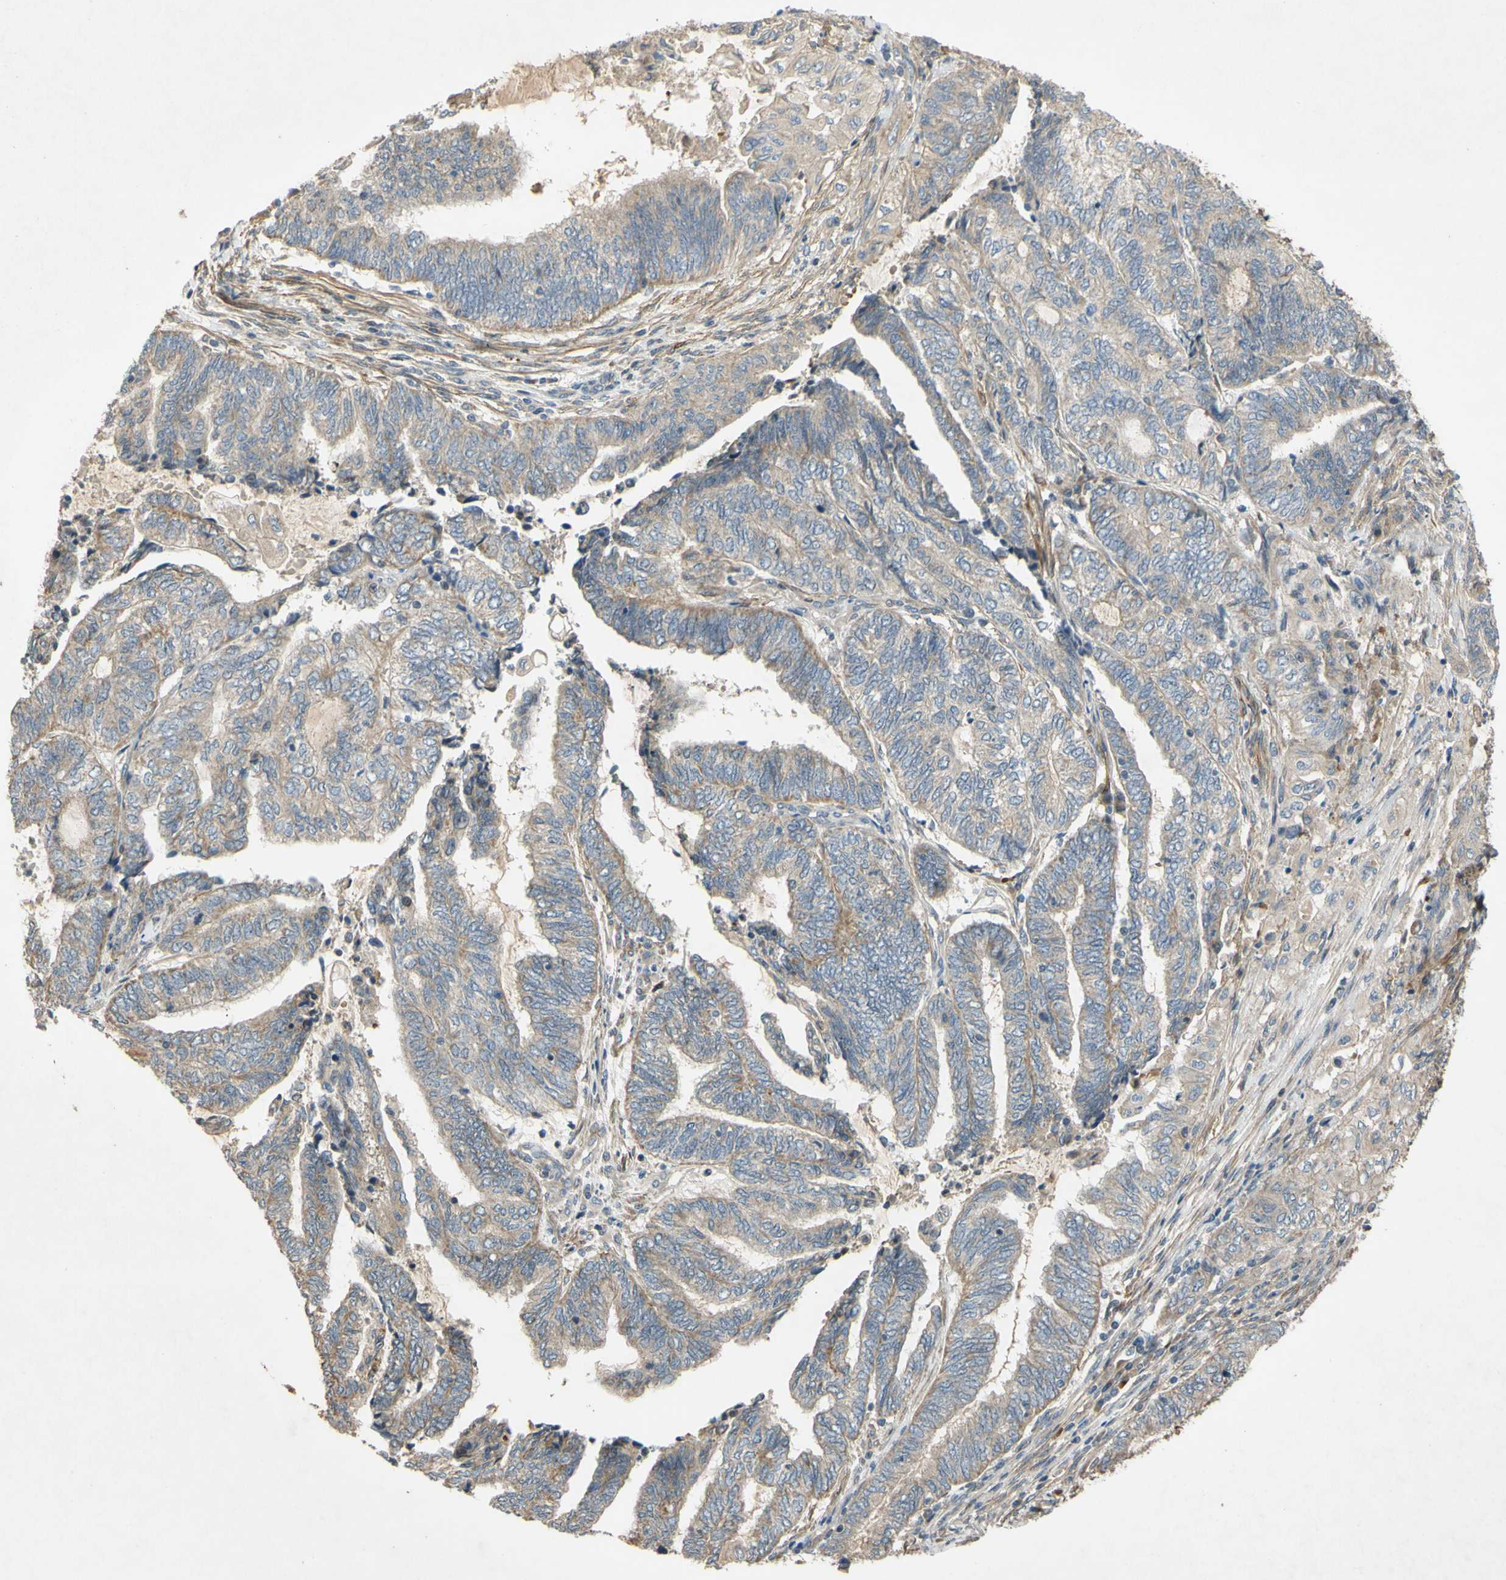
{"staining": {"intensity": "moderate", "quantity": ">75%", "location": "cytoplasmic/membranous"}, "tissue": "endometrial cancer", "cell_type": "Tumor cells", "image_type": "cancer", "snomed": [{"axis": "morphology", "description": "Adenocarcinoma, NOS"}, {"axis": "topography", "description": "Uterus"}, {"axis": "topography", "description": "Endometrium"}], "caption": "This histopathology image shows immunohistochemistry staining of human adenocarcinoma (endometrial), with medium moderate cytoplasmic/membranous expression in about >75% of tumor cells.", "gene": "PARD6A", "patient": {"sex": "female", "age": 70}}